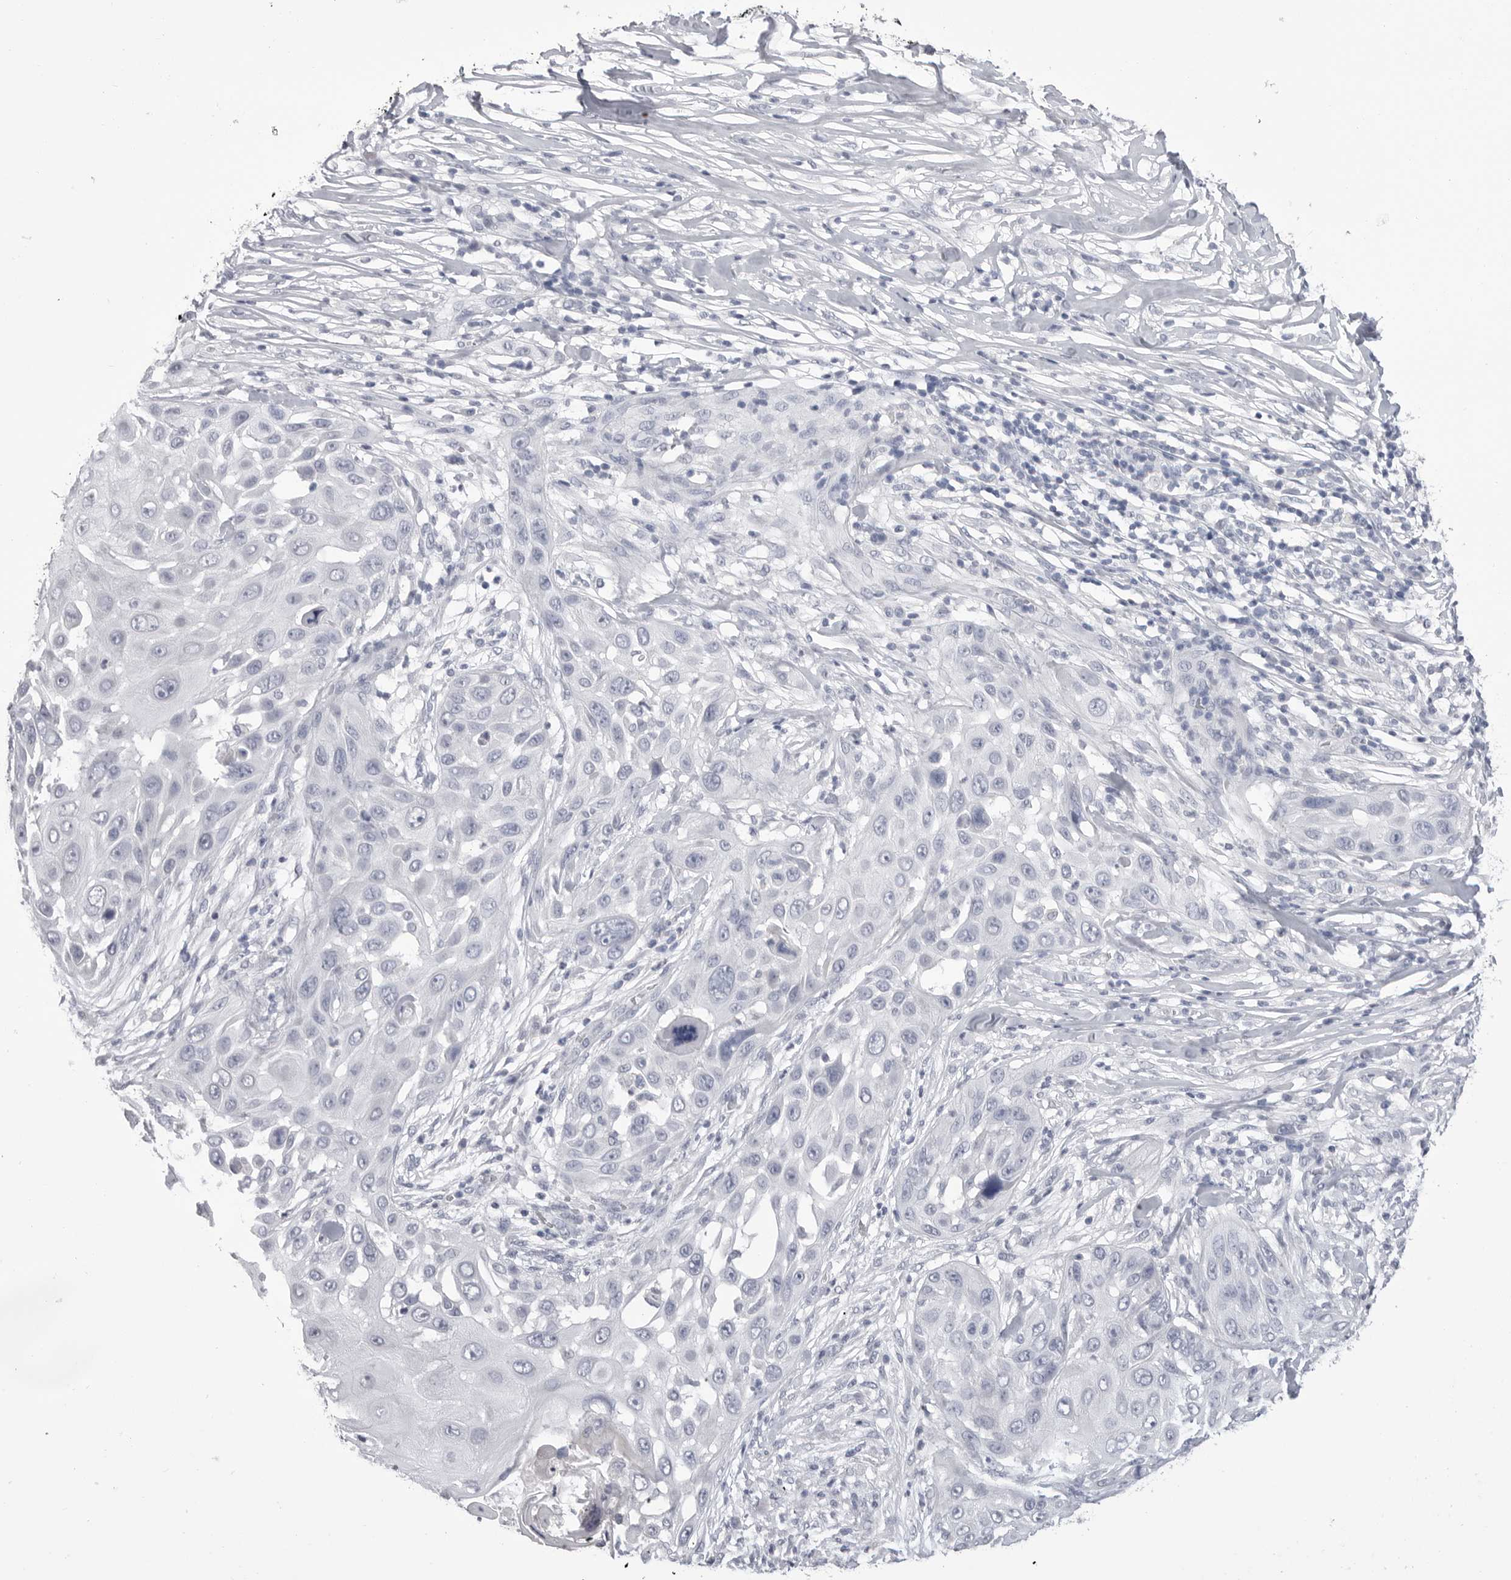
{"staining": {"intensity": "negative", "quantity": "none", "location": "none"}, "tissue": "skin cancer", "cell_type": "Tumor cells", "image_type": "cancer", "snomed": [{"axis": "morphology", "description": "Squamous cell carcinoma, NOS"}, {"axis": "topography", "description": "Skin"}], "caption": "Immunohistochemical staining of skin squamous cell carcinoma displays no significant expression in tumor cells.", "gene": "CPB1", "patient": {"sex": "female", "age": 44}}